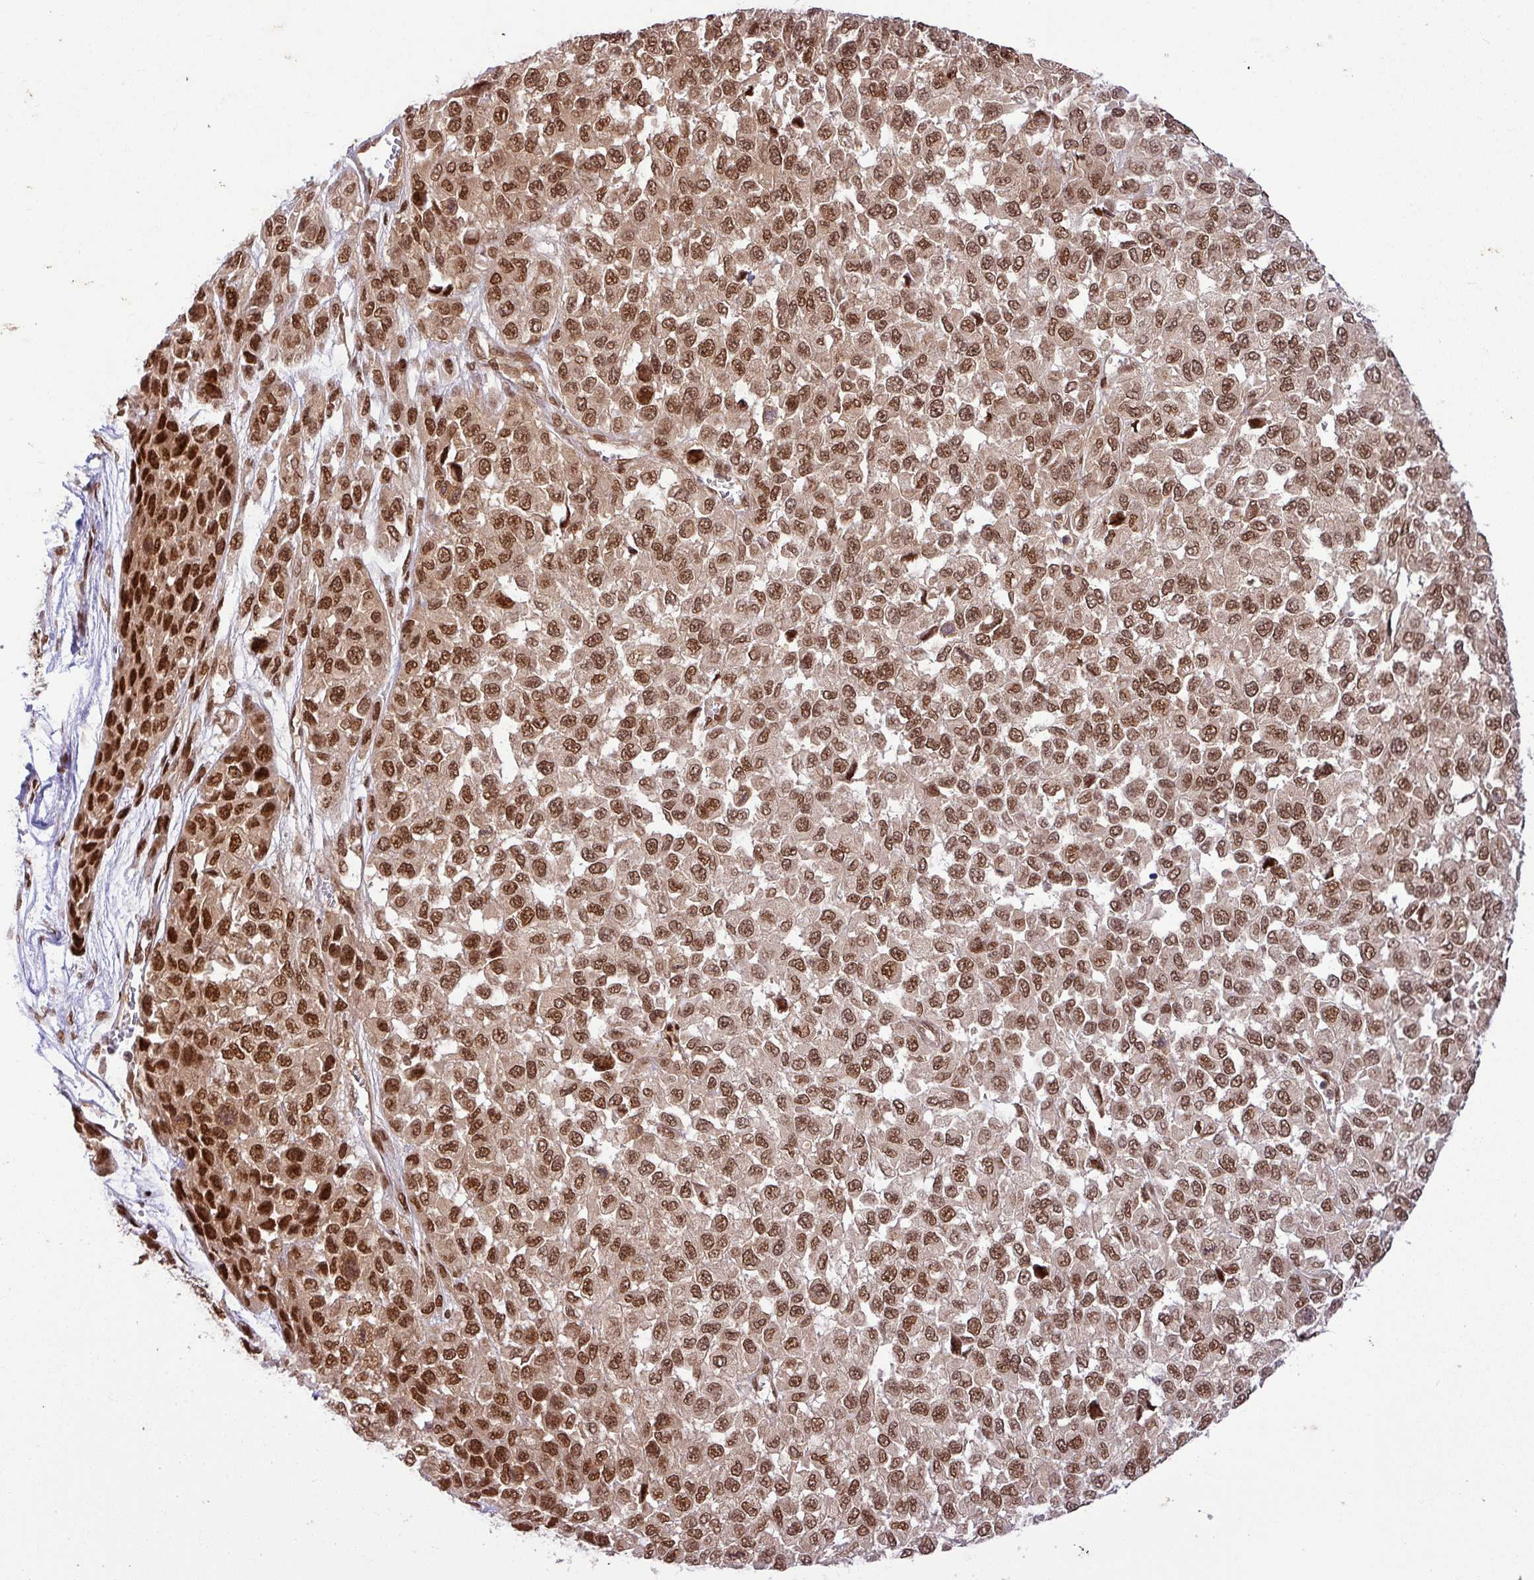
{"staining": {"intensity": "strong", "quantity": ">75%", "location": "nuclear"}, "tissue": "melanoma", "cell_type": "Tumor cells", "image_type": "cancer", "snomed": [{"axis": "morphology", "description": "Malignant melanoma, NOS"}, {"axis": "topography", "description": "Skin"}], "caption": "This is an image of immunohistochemistry staining of melanoma, which shows strong staining in the nuclear of tumor cells.", "gene": "SRSF2", "patient": {"sex": "male", "age": 62}}